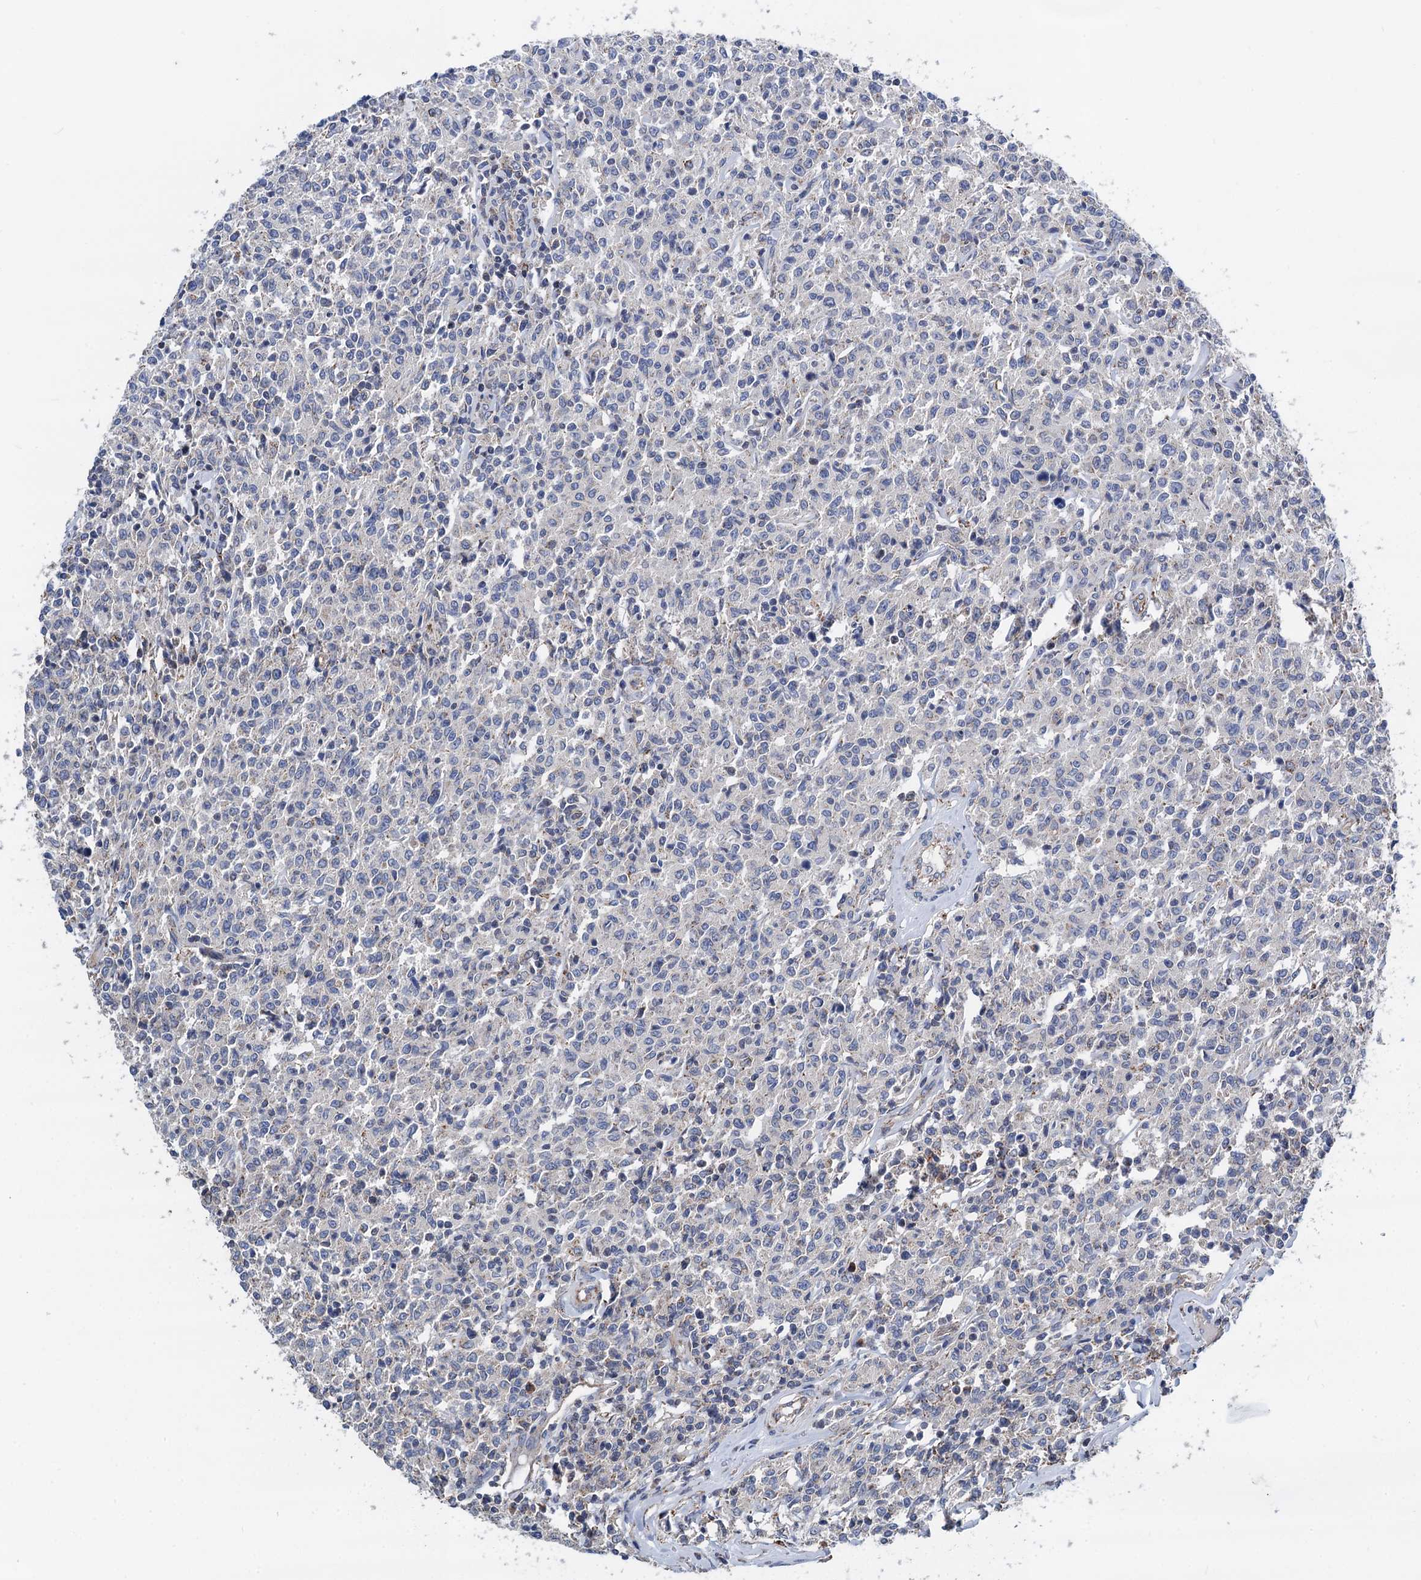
{"staining": {"intensity": "negative", "quantity": "none", "location": "none"}, "tissue": "lymphoma", "cell_type": "Tumor cells", "image_type": "cancer", "snomed": [{"axis": "morphology", "description": "Malignant lymphoma, non-Hodgkin's type, Low grade"}, {"axis": "topography", "description": "Small intestine"}], "caption": "Tumor cells are negative for brown protein staining in lymphoma.", "gene": "DGLUCY", "patient": {"sex": "female", "age": 59}}